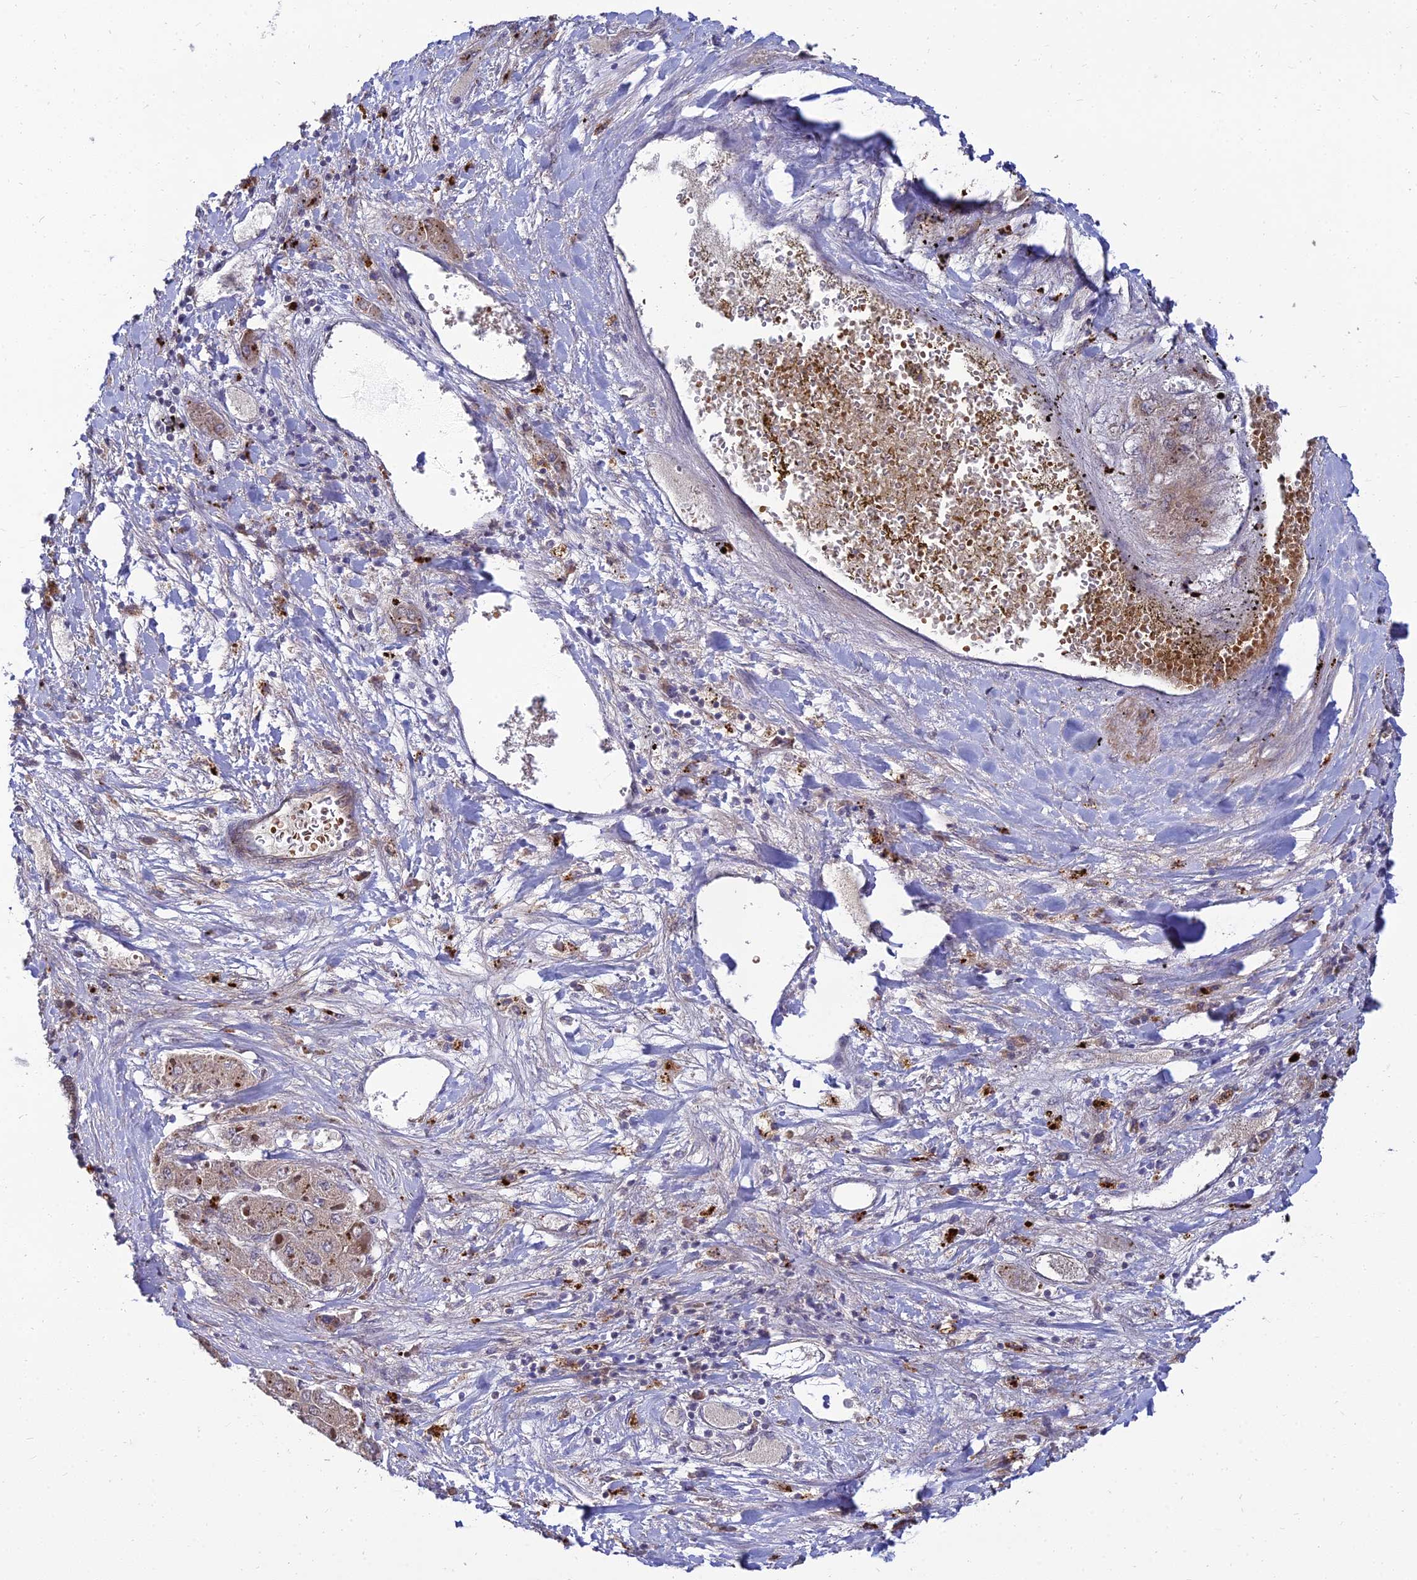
{"staining": {"intensity": "weak", "quantity": "25%-75%", "location": "cytoplasmic/membranous"}, "tissue": "liver cancer", "cell_type": "Tumor cells", "image_type": "cancer", "snomed": [{"axis": "morphology", "description": "Carcinoma, Hepatocellular, NOS"}, {"axis": "topography", "description": "Liver"}], "caption": "Immunohistochemistry (IHC) image of liver cancer stained for a protein (brown), which reveals low levels of weak cytoplasmic/membranous expression in approximately 25%-75% of tumor cells.", "gene": "NPY", "patient": {"sex": "female", "age": 73}}